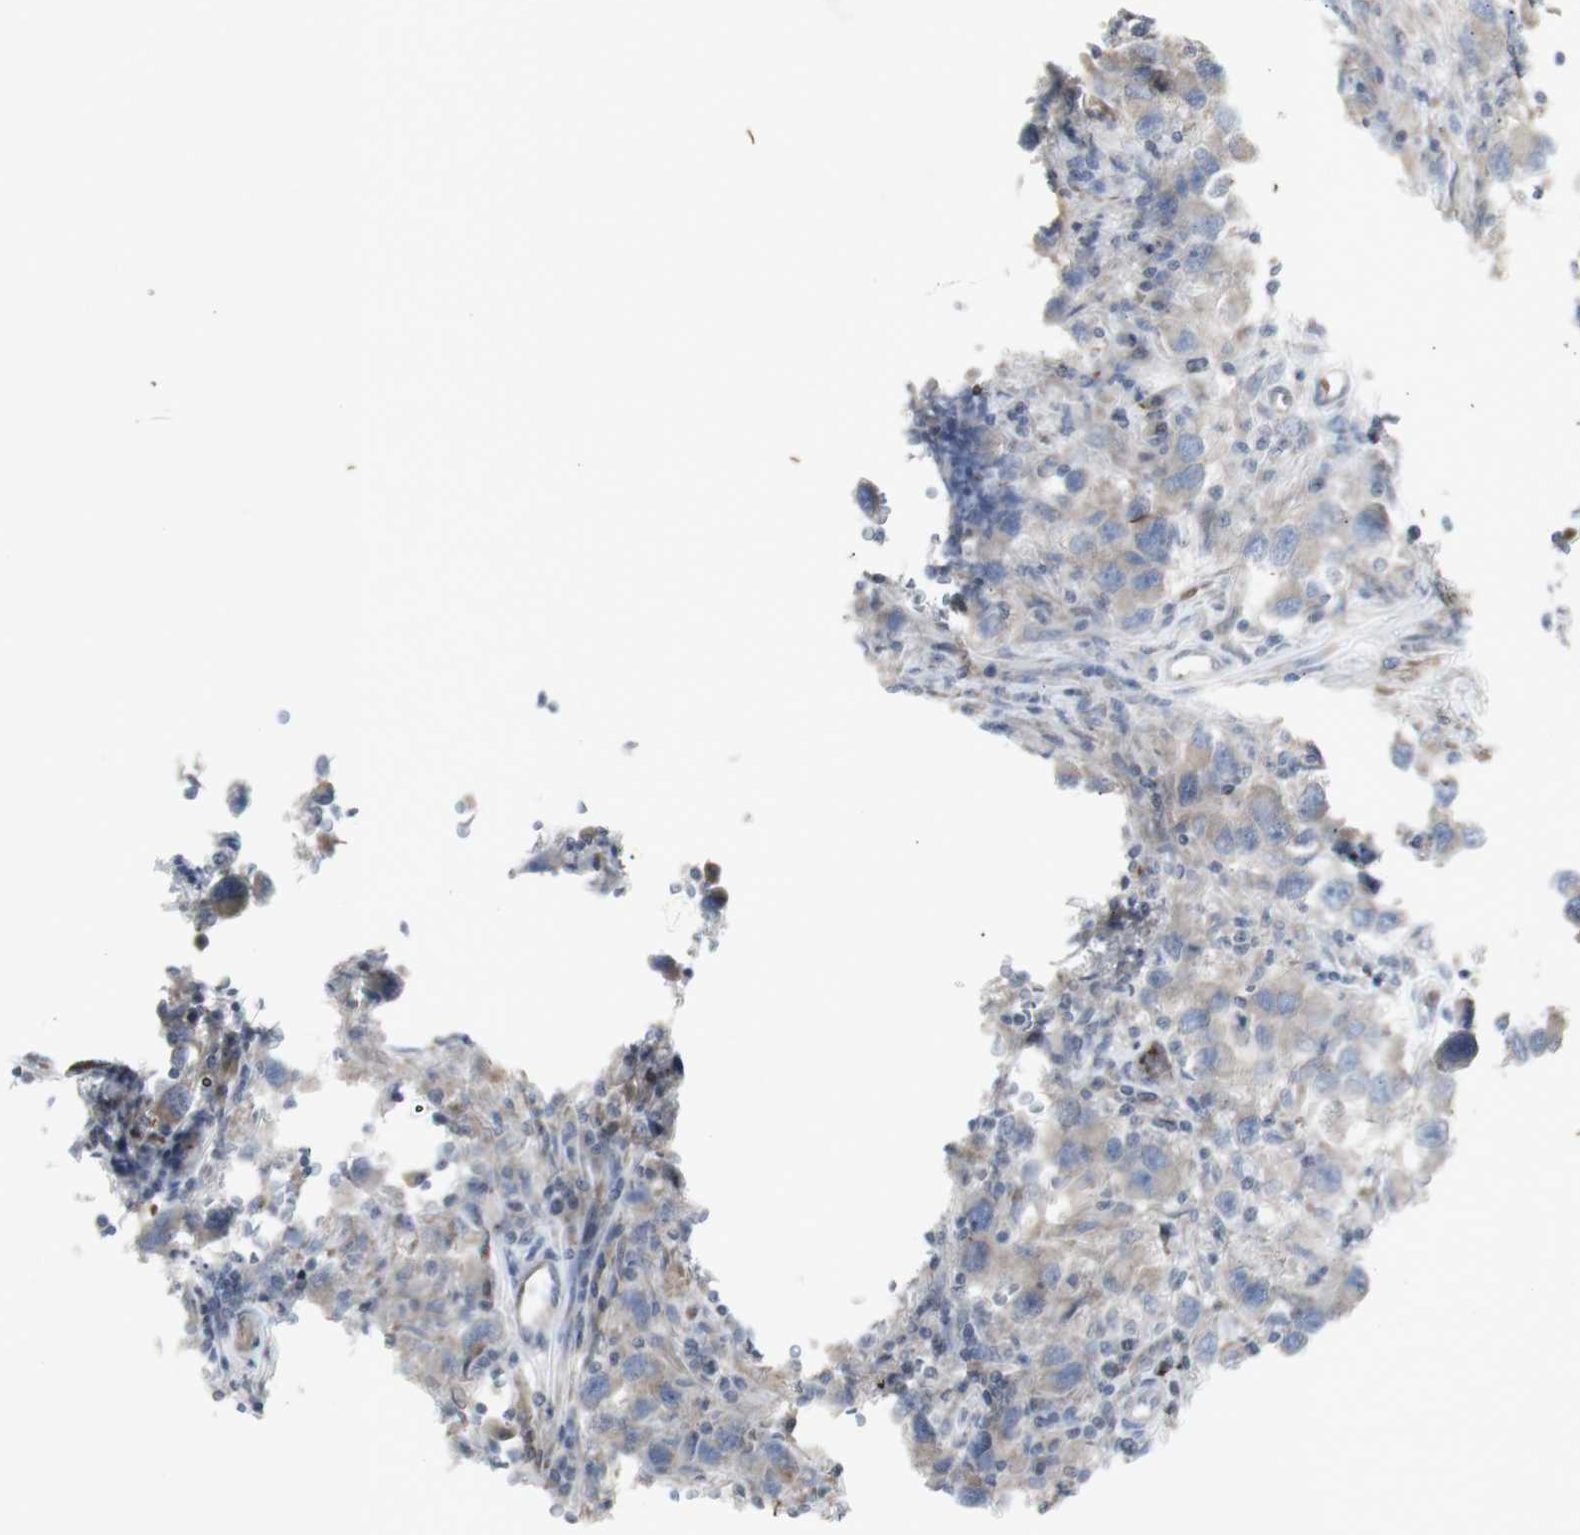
{"staining": {"intensity": "weak", "quantity": ">75%", "location": "cytoplasmic/membranous"}, "tissue": "testis cancer", "cell_type": "Tumor cells", "image_type": "cancer", "snomed": [{"axis": "morphology", "description": "Carcinoma, Embryonal, NOS"}, {"axis": "topography", "description": "Testis"}], "caption": "Immunohistochemical staining of human testis cancer reveals low levels of weak cytoplasmic/membranous protein staining in about >75% of tumor cells.", "gene": "INS", "patient": {"sex": "male", "age": 21}}